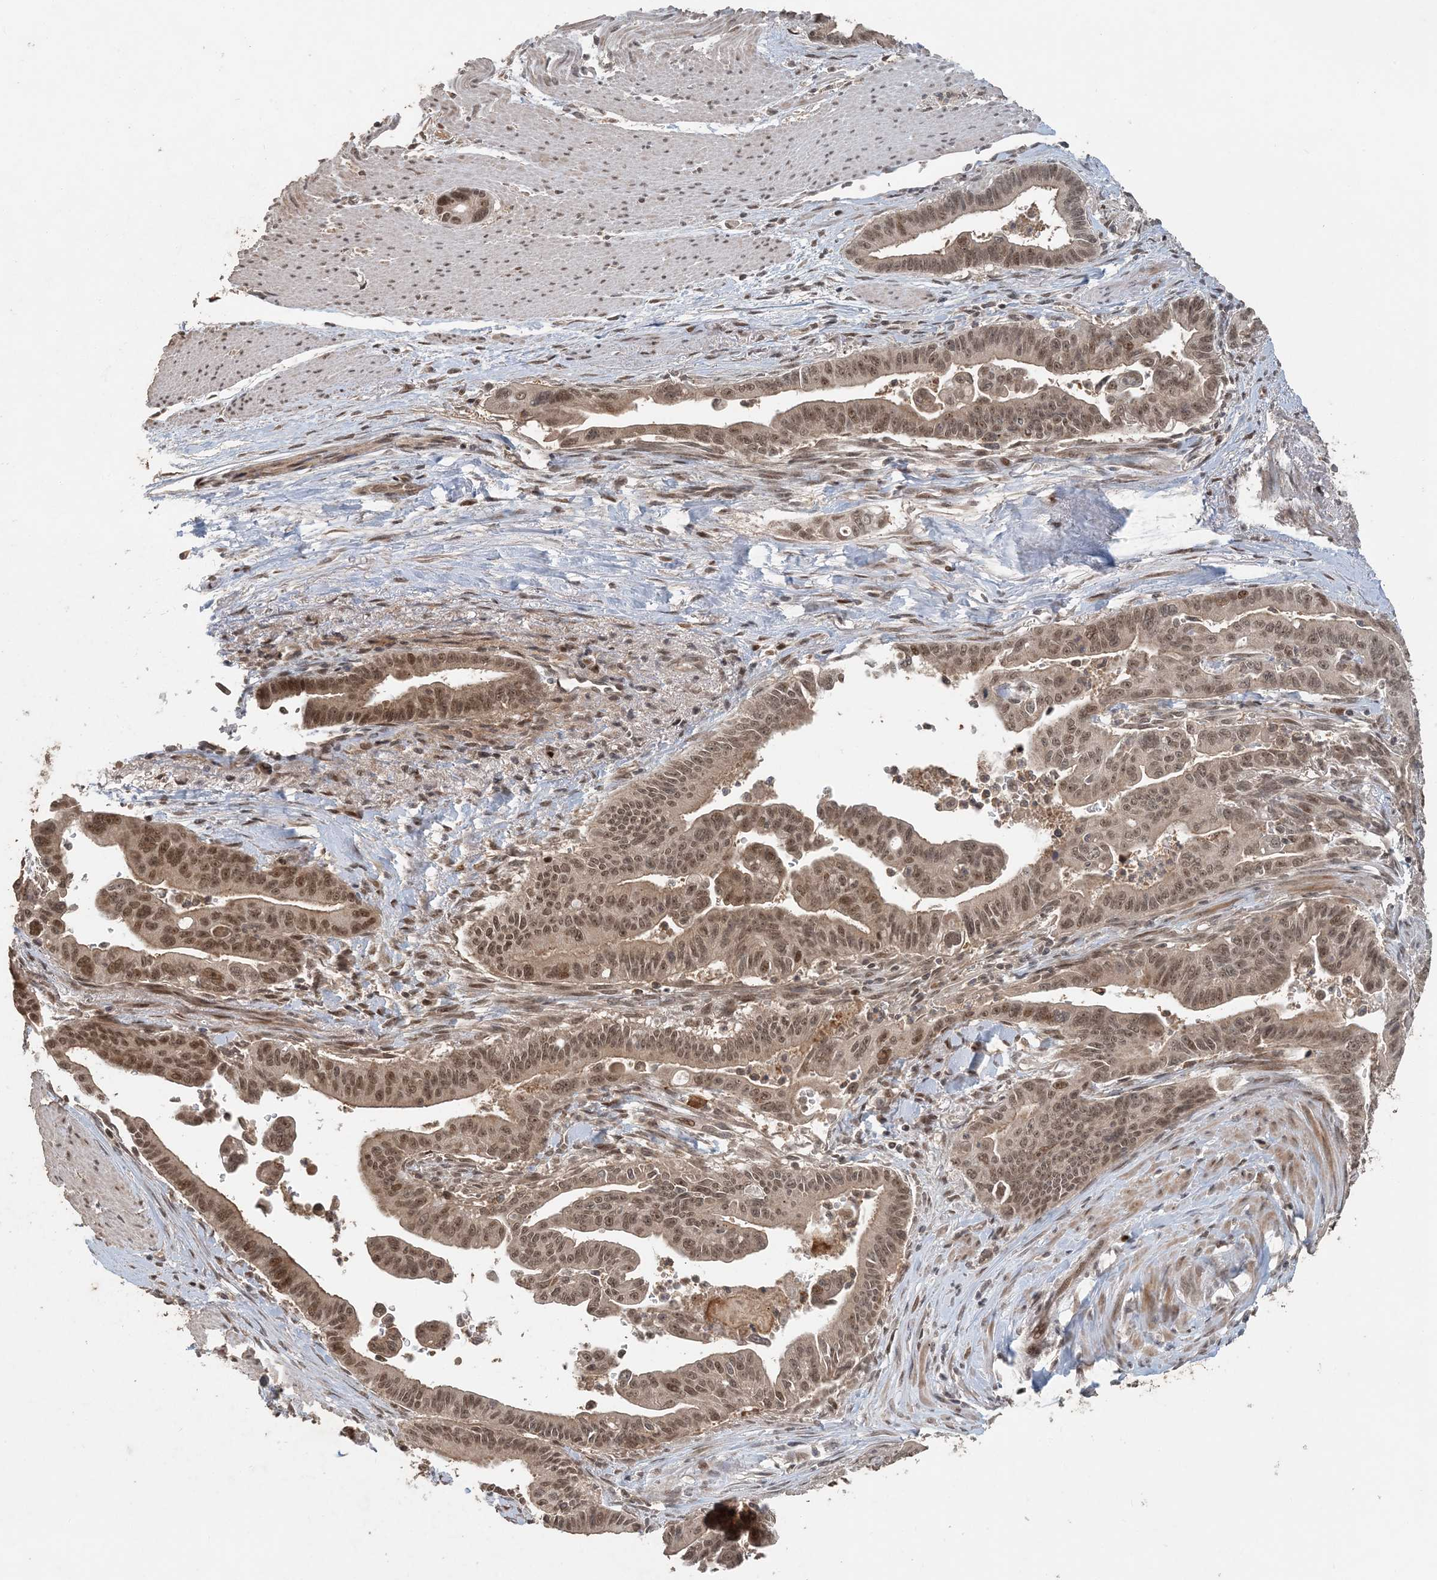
{"staining": {"intensity": "moderate", "quantity": ">75%", "location": "cytoplasmic/membranous,nuclear"}, "tissue": "pancreatic cancer", "cell_type": "Tumor cells", "image_type": "cancer", "snomed": [{"axis": "morphology", "description": "Adenocarcinoma, NOS"}, {"axis": "topography", "description": "Pancreas"}], "caption": "Human adenocarcinoma (pancreatic) stained with a brown dye demonstrates moderate cytoplasmic/membranous and nuclear positive expression in about >75% of tumor cells.", "gene": "ATP13A2", "patient": {"sex": "male", "age": 70}}